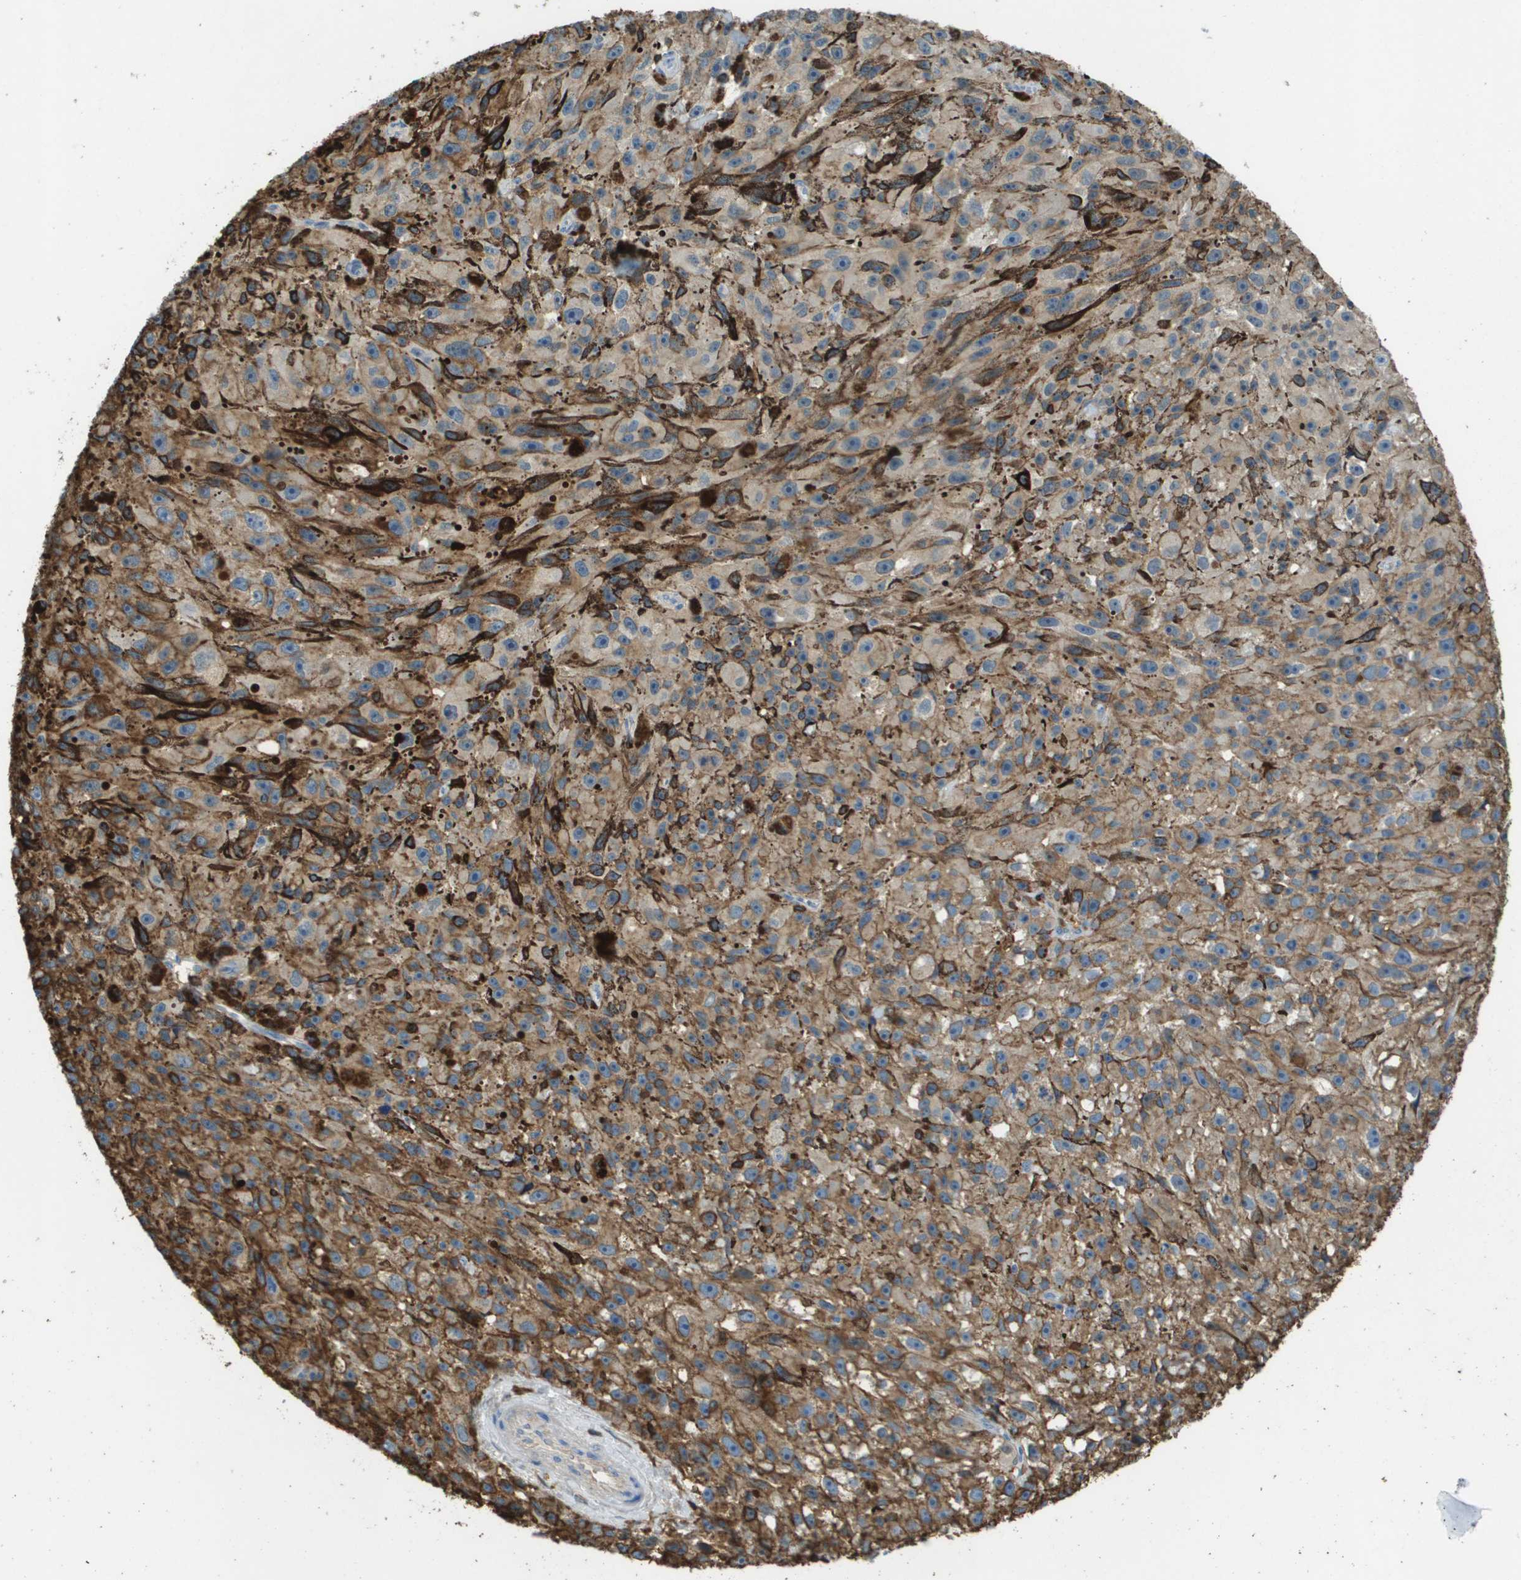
{"staining": {"intensity": "weak", "quantity": ">75%", "location": "cytoplasmic/membranous"}, "tissue": "melanoma", "cell_type": "Tumor cells", "image_type": "cancer", "snomed": [{"axis": "morphology", "description": "Malignant melanoma, NOS"}, {"axis": "topography", "description": "Skin"}], "caption": "Malignant melanoma stained with a protein marker shows weak staining in tumor cells.", "gene": "PASK", "patient": {"sex": "female", "age": 104}}